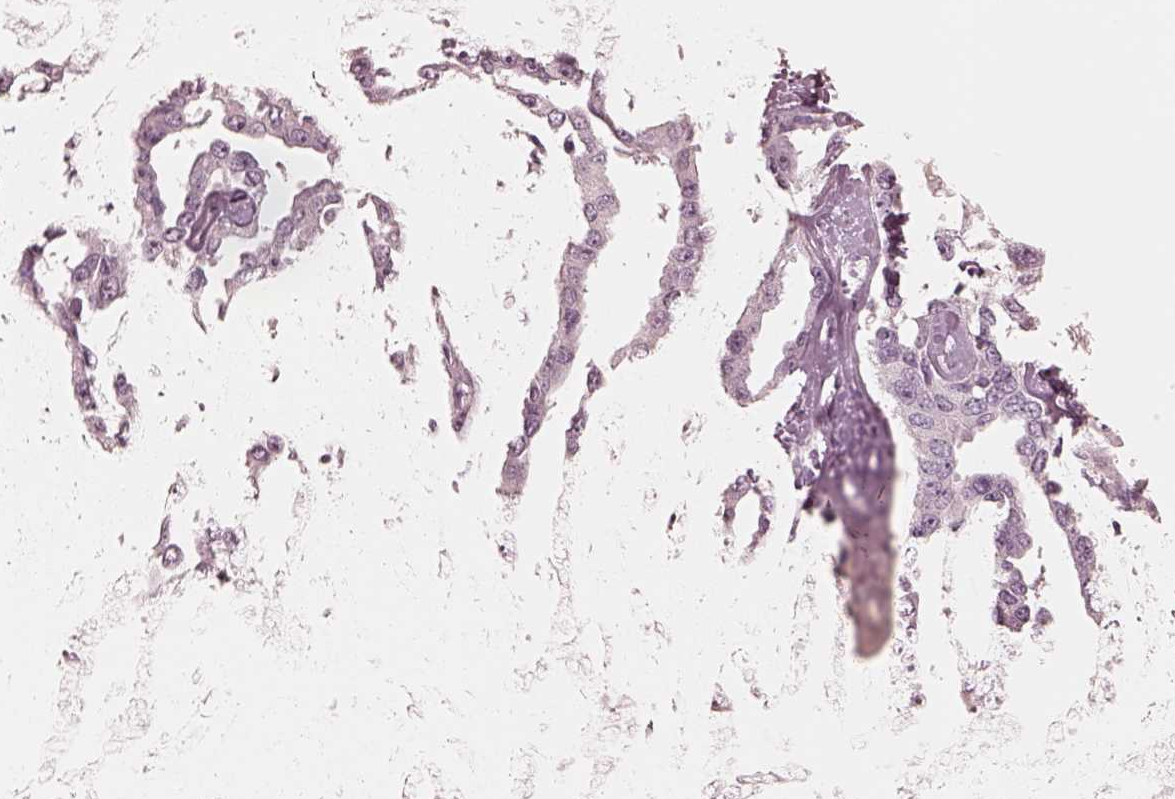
{"staining": {"intensity": "negative", "quantity": "none", "location": "none"}, "tissue": "liver cancer", "cell_type": "Tumor cells", "image_type": "cancer", "snomed": [{"axis": "morphology", "description": "Cholangiocarcinoma"}, {"axis": "topography", "description": "Liver"}], "caption": "This photomicrograph is of liver cancer stained with immunohistochemistry to label a protein in brown with the nuclei are counter-stained blue. There is no positivity in tumor cells.", "gene": "CALR3", "patient": {"sex": "male", "age": 59}}